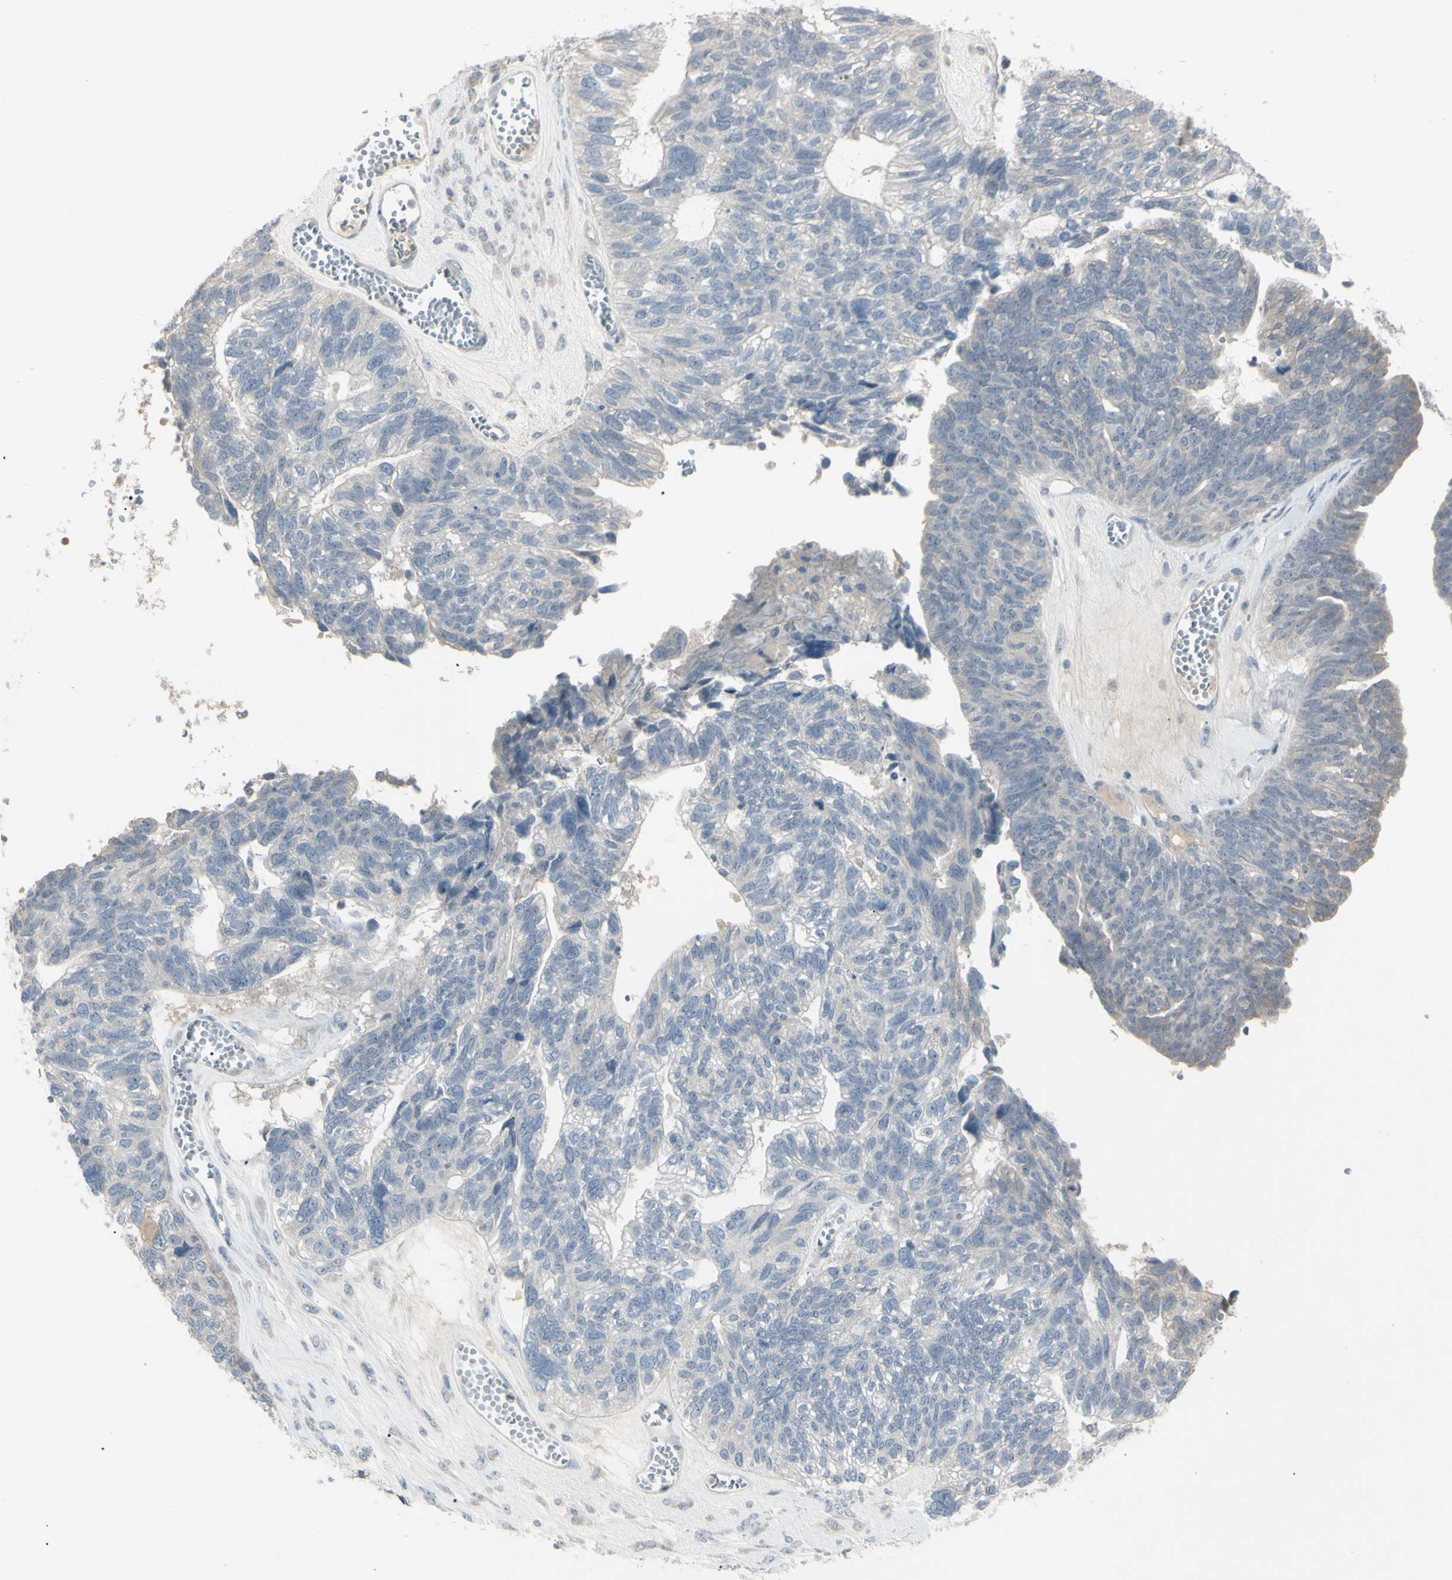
{"staining": {"intensity": "weak", "quantity": "25%-75%", "location": "cytoplasmic/membranous"}, "tissue": "ovarian cancer", "cell_type": "Tumor cells", "image_type": "cancer", "snomed": [{"axis": "morphology", "description": "Cystadenocarcinoma, serous, NOS"}, {"axis": "topography", "description": "Ovary"}], "caption": "Serous cystadenocarcinoma (ovarian) tissue displays weak cytoplasmic/membranous staining in about 25%-75% of tumor cells, visualized by immunohistochemistry.", "gene": "PIAS4", "patient": {"sex": "female", "age": 79}}